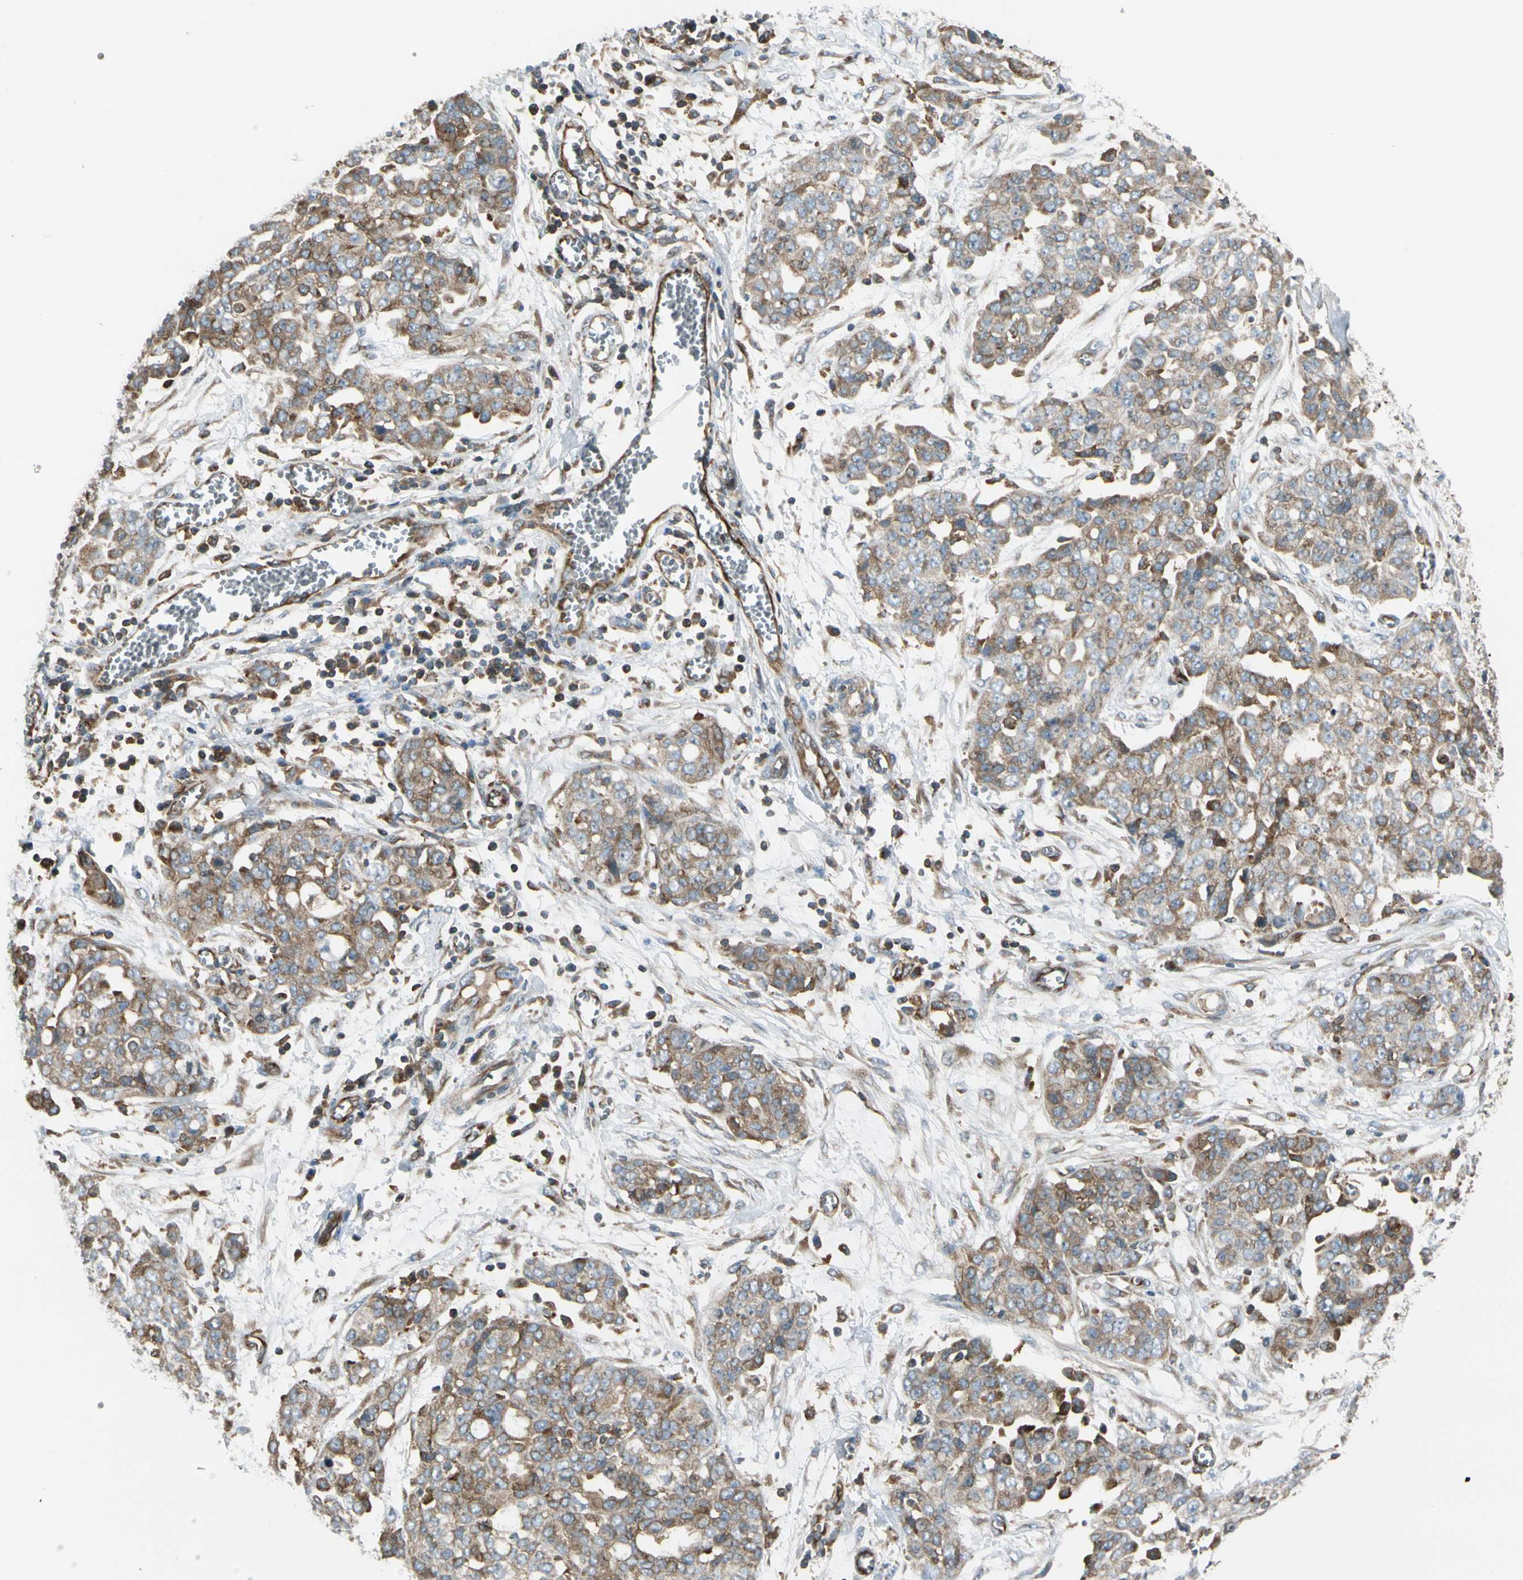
{"staining": {"intensity": "moderate", "quantity": ">75%", "location": "cytoplasmic/membranous"}, "tissue": "ovarian cancer", "cell_type": "Tumor cells", "image_type": "cancer", "snomed": [{"axis": "morphology", "description": "Cystadenocarcinoma, serous, NOS"}, {"axis": "topography", "description": "Soft tissue"}, {"axis": "topography", "description": "Ovary"}], "caption": "A brown stain labels moderate cytoplasmic/membranous staining of a protein in serous cystadenocarcinoma (ovarian) tumor cells. (IHC, brightfield microscopy, high magnification).", "gene": "TRIO", "patient": {"sex": "female", "age": 57}}